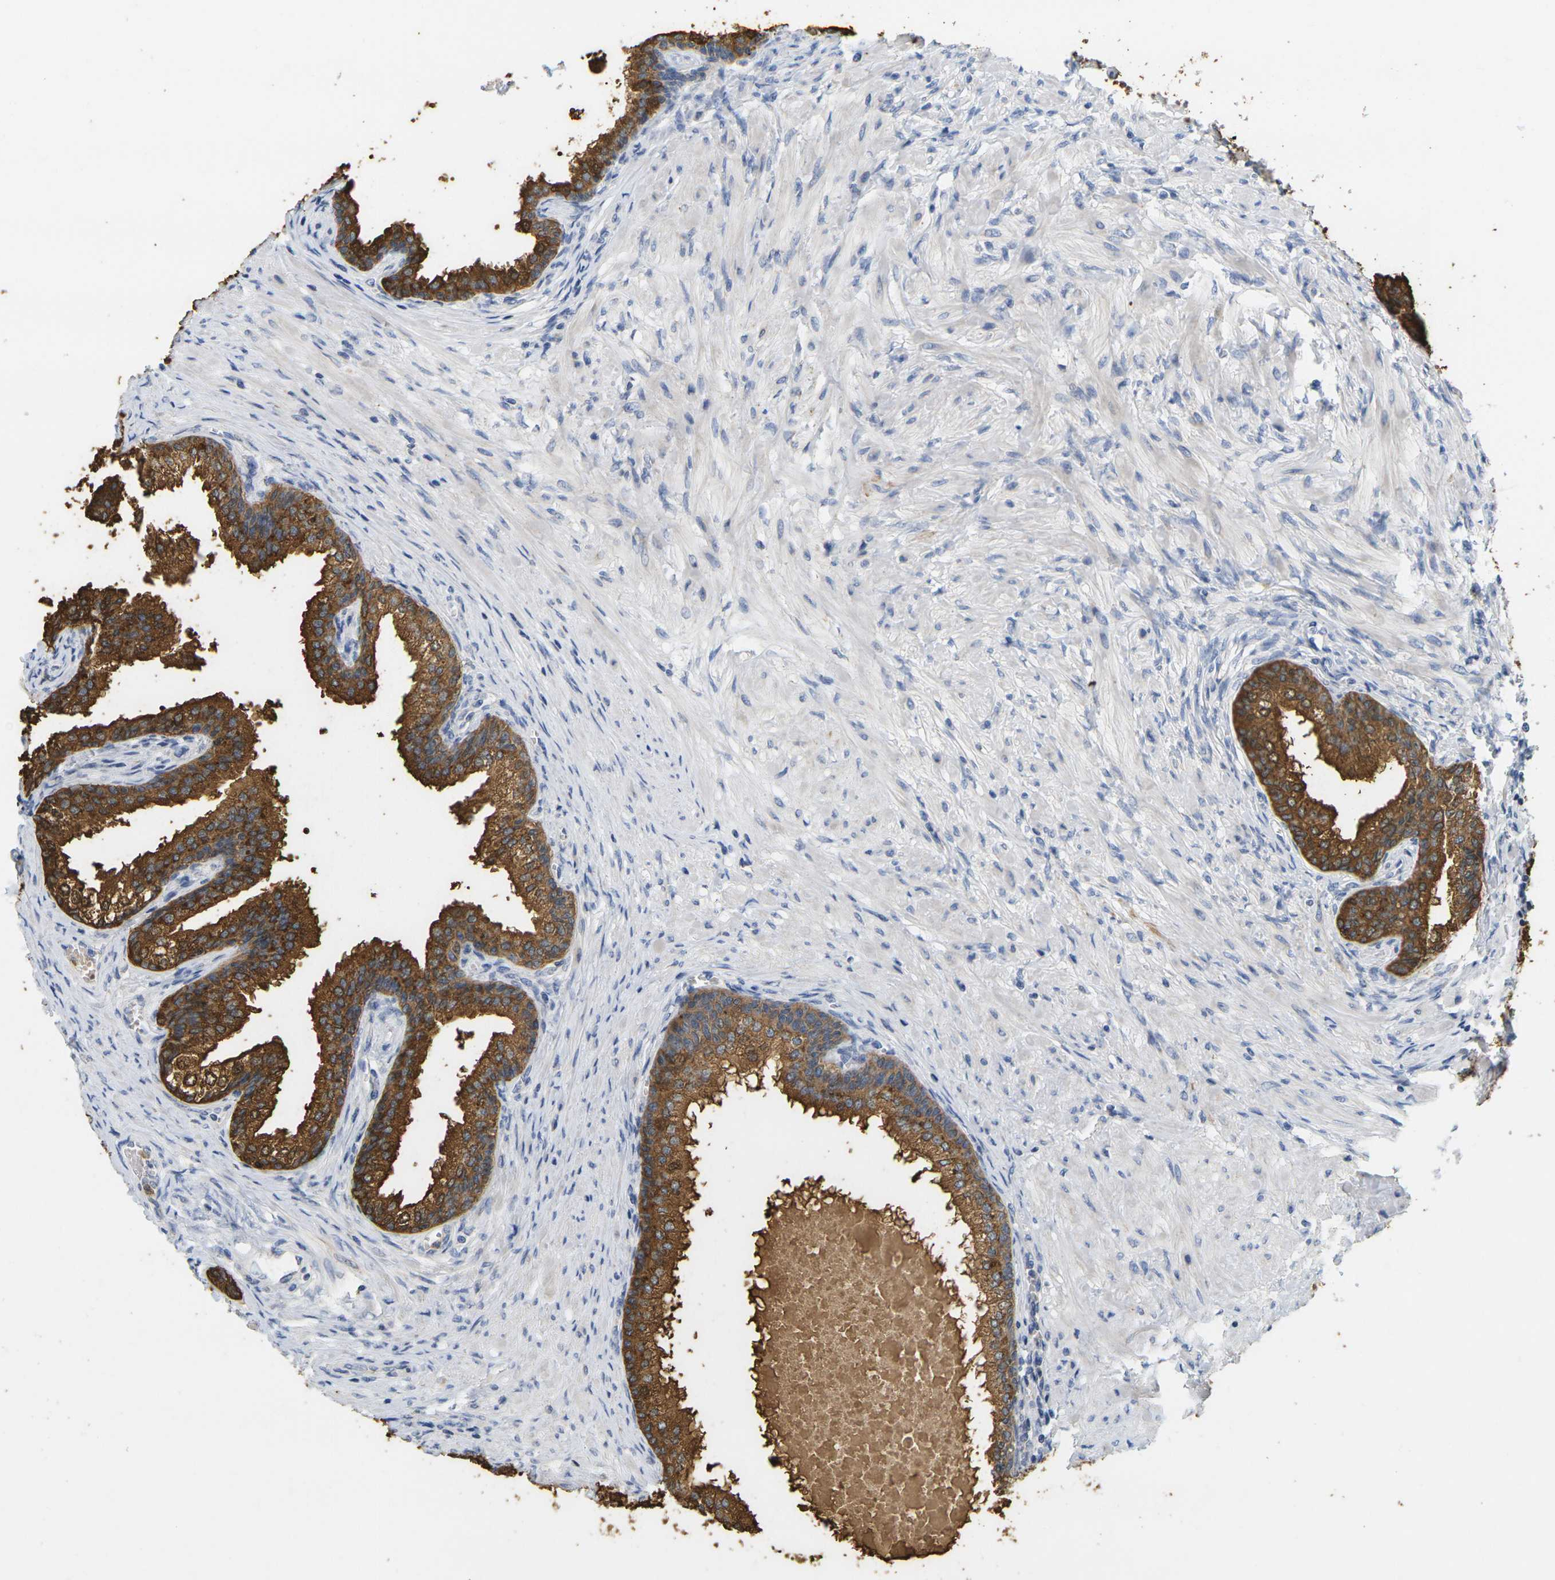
{"staining": {"intensity": "strong", "quantity": ">75%", "location": "cytoplasmic/membranous"}, "tissue": "prostate", "cell_type": "Glandular cells", "image_type": "normal", "snomed": [{"axis": "morphology", "description": "Normal tissue, NOS"}, {"axis": "morphology", "description": "Urothelial carcinoma, Low grade"}, {"axis": "topography", "description": "Urinary bladder"}, {"axis": "topography", "description": "Prostate"}], "caption": "Prostate stained with a brown dye demonstrates strong cytoplasmic/membranous positive expression in approximately >75% of glandular cells.", "gene": "KLK5", "patient": {"sex": "male", "age": 60}}